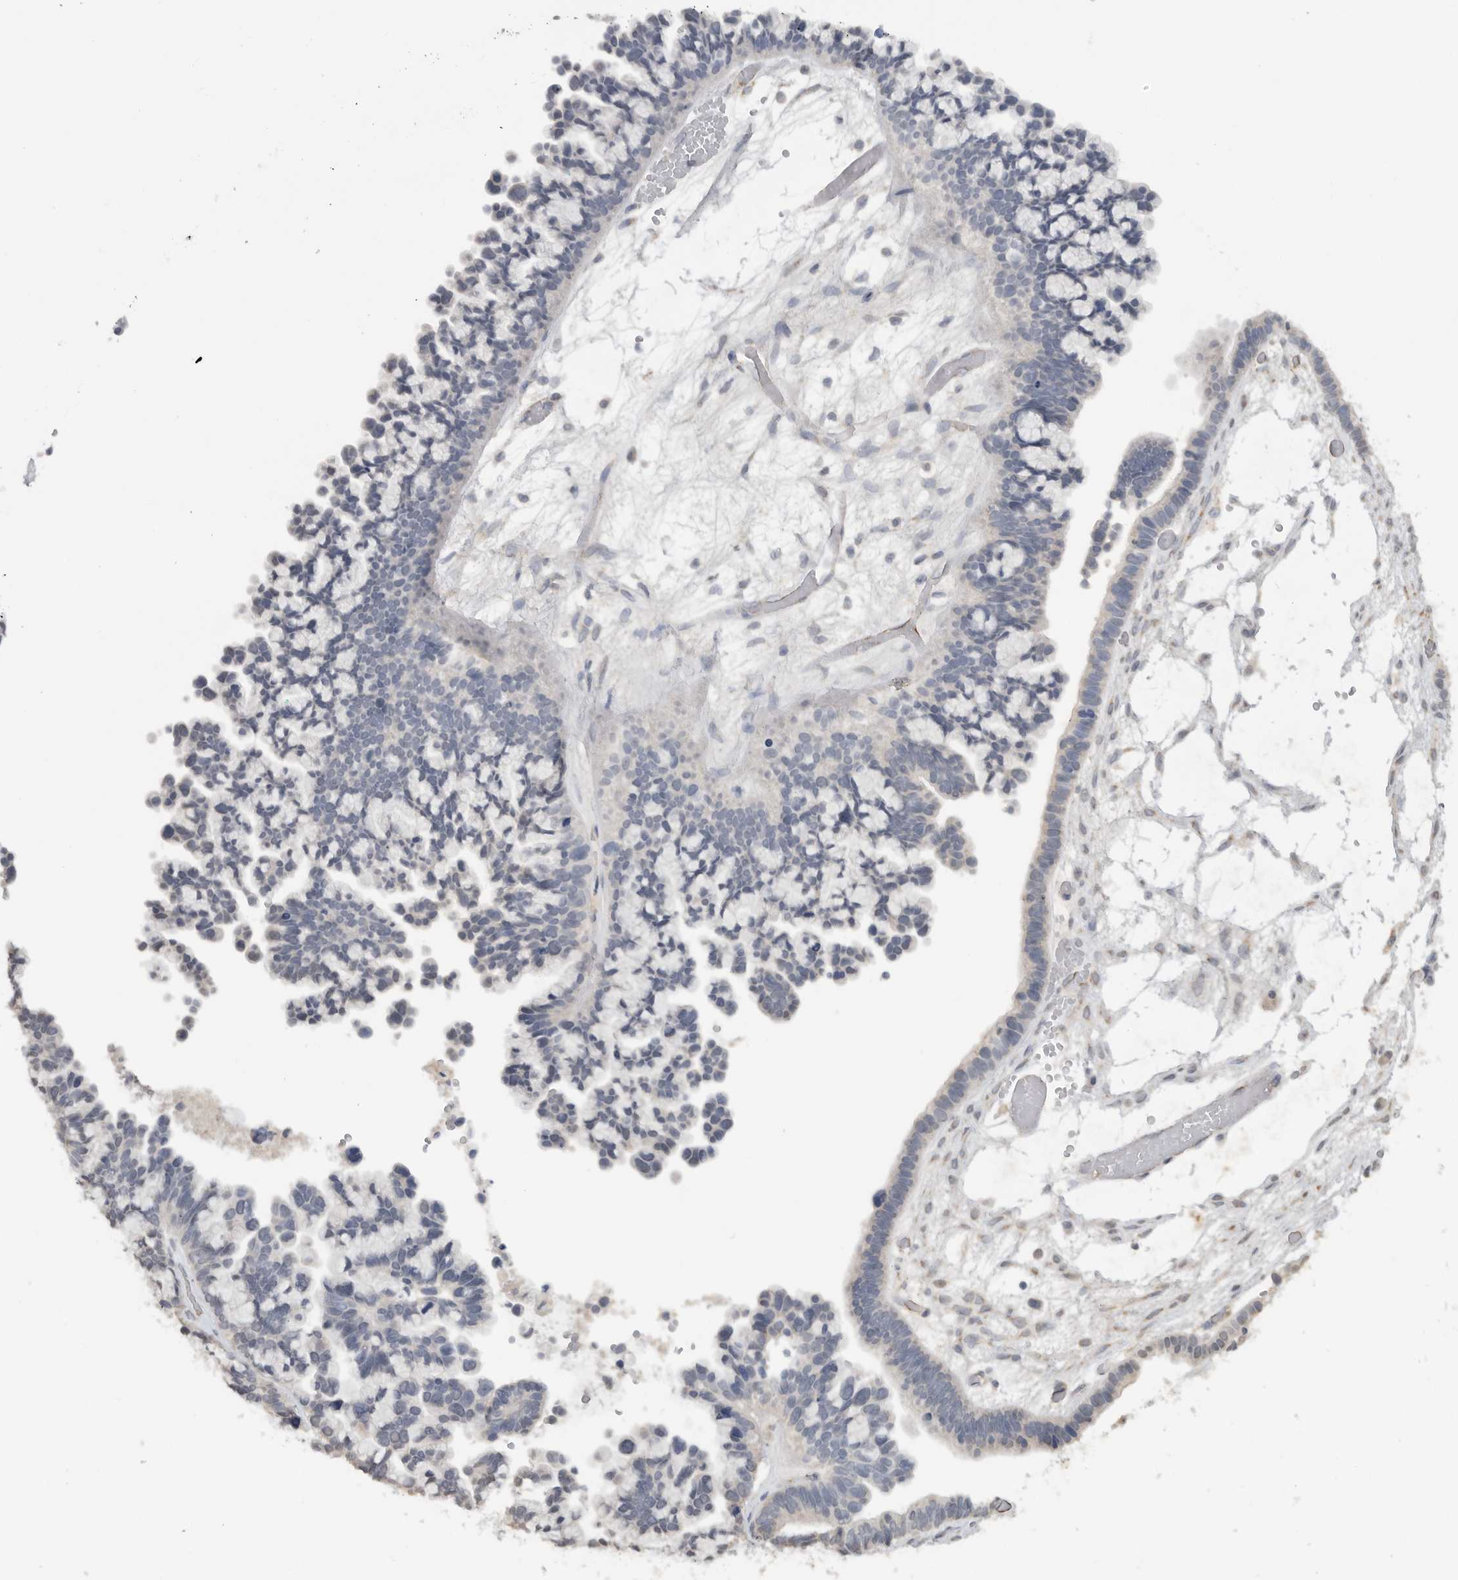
{"staining": {"intensity": "negative", "quantity": "none", "location": "none"}, "tissue": "ovarian cancer", "cell_type": "Tumor cells", "image_type": "cancer", "snomed": [{"axis": "morphology", "description": "Cystadenocarcinoma, serous, NOS"}, {"axis": "topography", "description": "Ovary"}], "caption": "A micrograph of human ovarian cancer (serous cystadenocarcinoma) is negative for staining in tumor cells.", "gene": "DYRK2", "patient": {"sex": "female", "age": 56}}